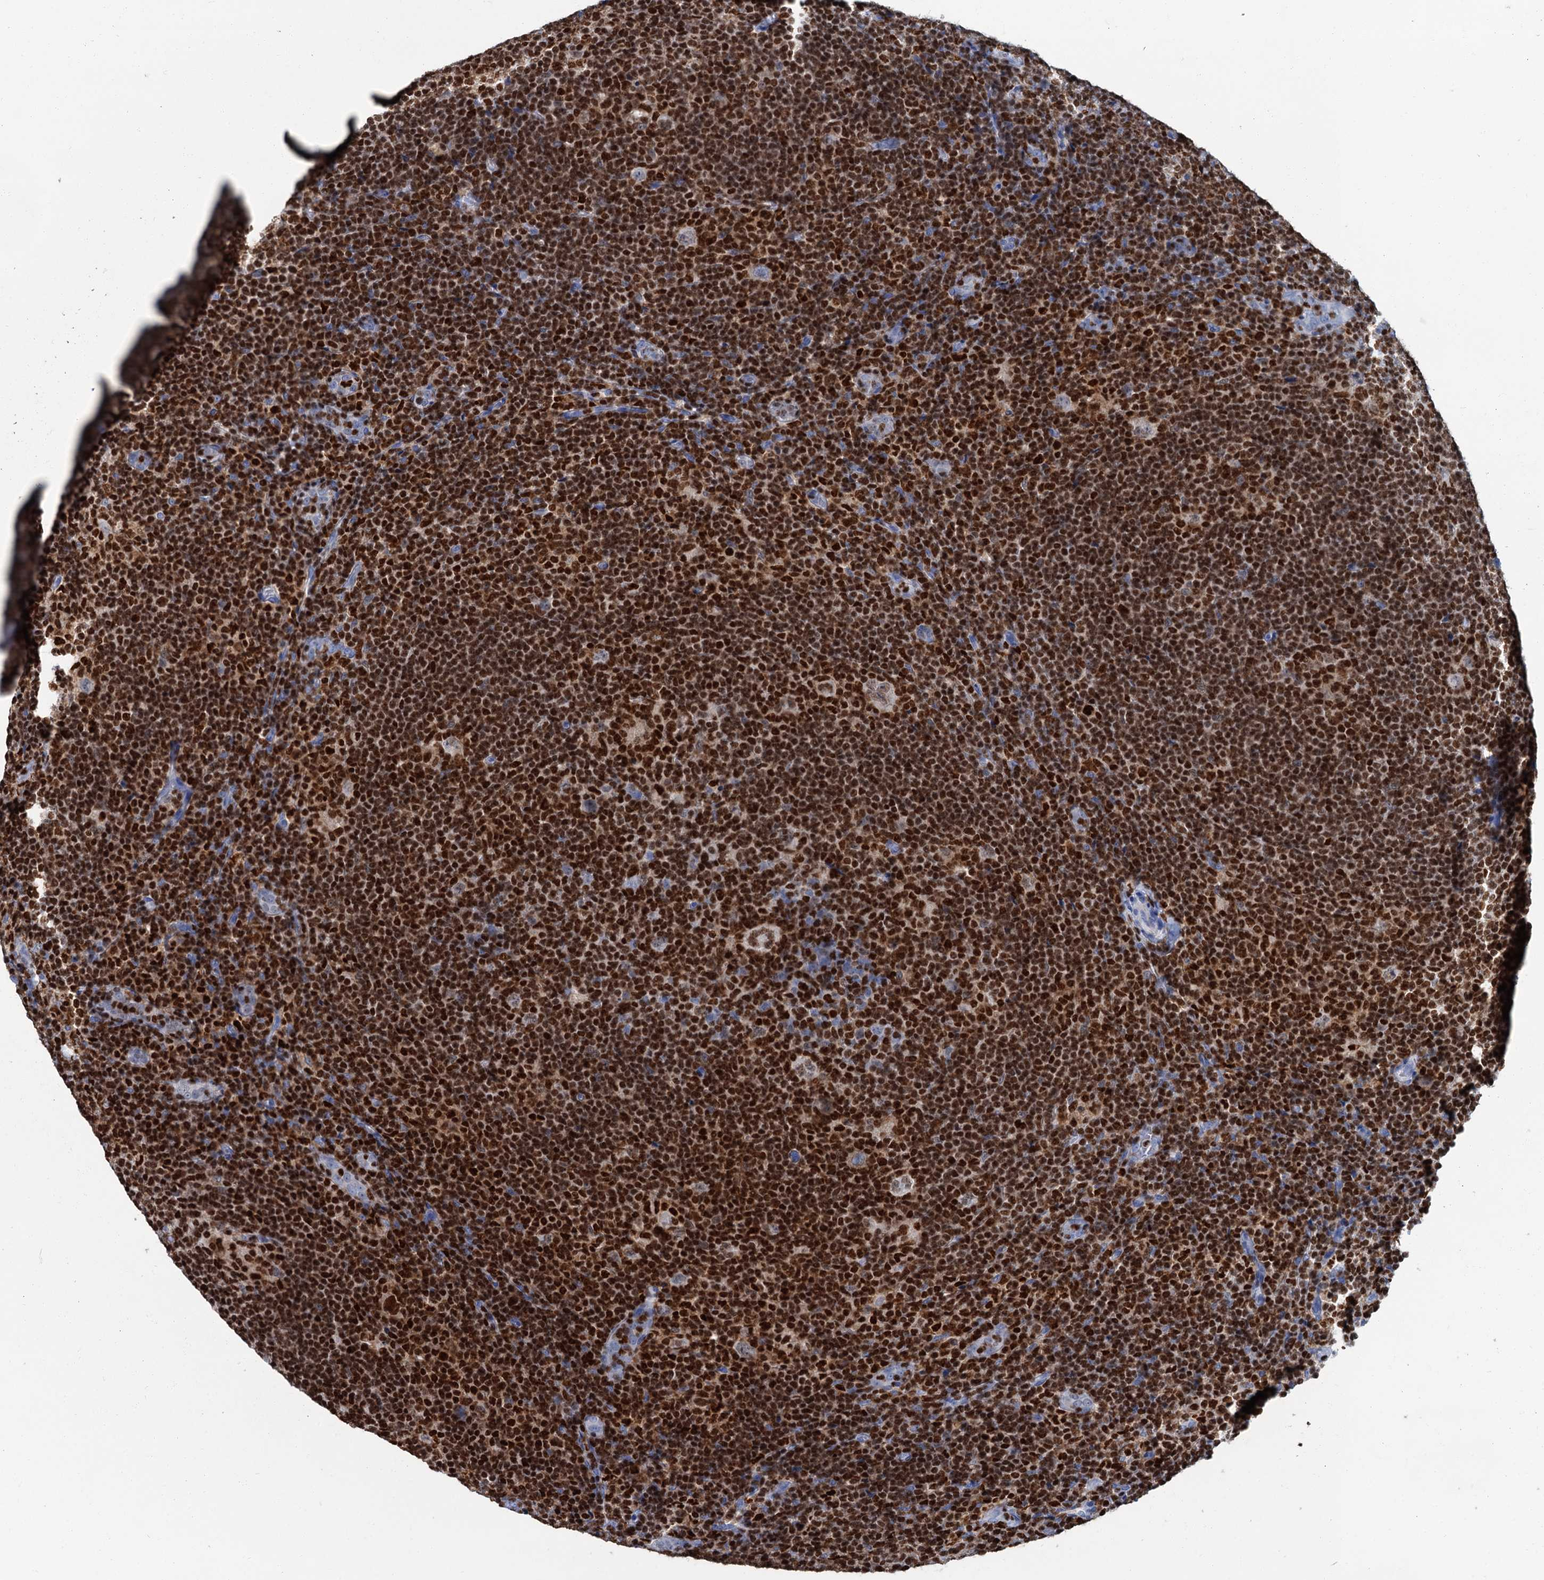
{"staining": {"intensity": "moderate", "quantity": "<25%", "location": "nuclear"}, "tissue": "lymphoma", "cell_type": "Tumor cells", "image_type": "cancer", "snomed": [{"axis": "morphology", "description": "Hodgkin's disease, NOS"}, {"axis": "topography", "description": "Lymph node"}], "caption": "Hodgkin's disease stained with immunohistochemistry exhibits moderate nuclear positivity in about <25% of tumor cells.", "gene": "CELF2", "patient": {"sex": "female", "age": 57}}